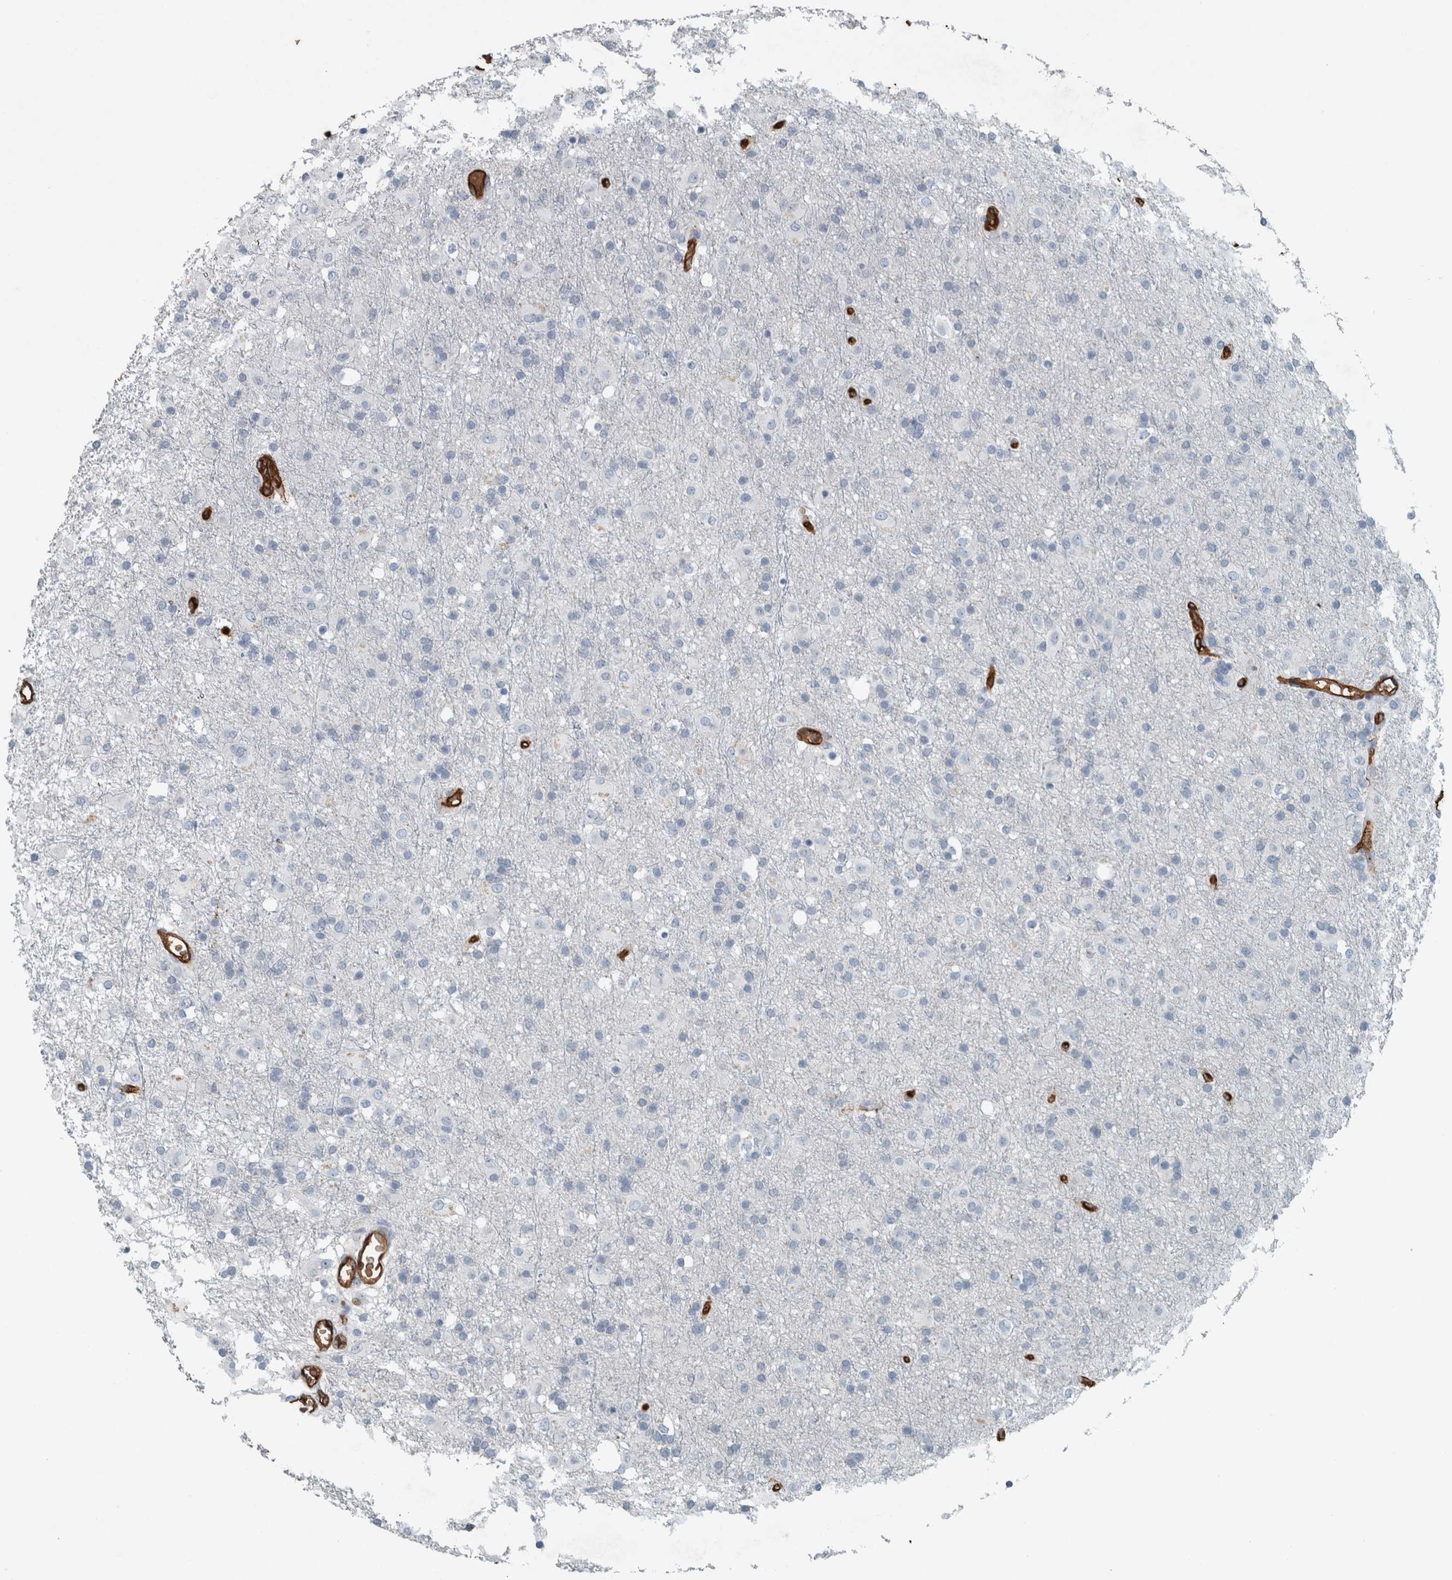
{"staining": {"intensity": "negative", "quantity": "none", "location": "none"}, "tissue": "glioma", "cell_type": "Tumor cells", "image_type": "cancer", "snomed": [{"axis": "morphology", "description": "Glioma, malignant, Low grade"}, {"axis": "topography", "description": "Brain"}], "caption": "Protein analysis of glioma demonstrates no significant staining in tumor cells.", "gene": "LBP", "patient": {"sex": "male", "age": 65}}